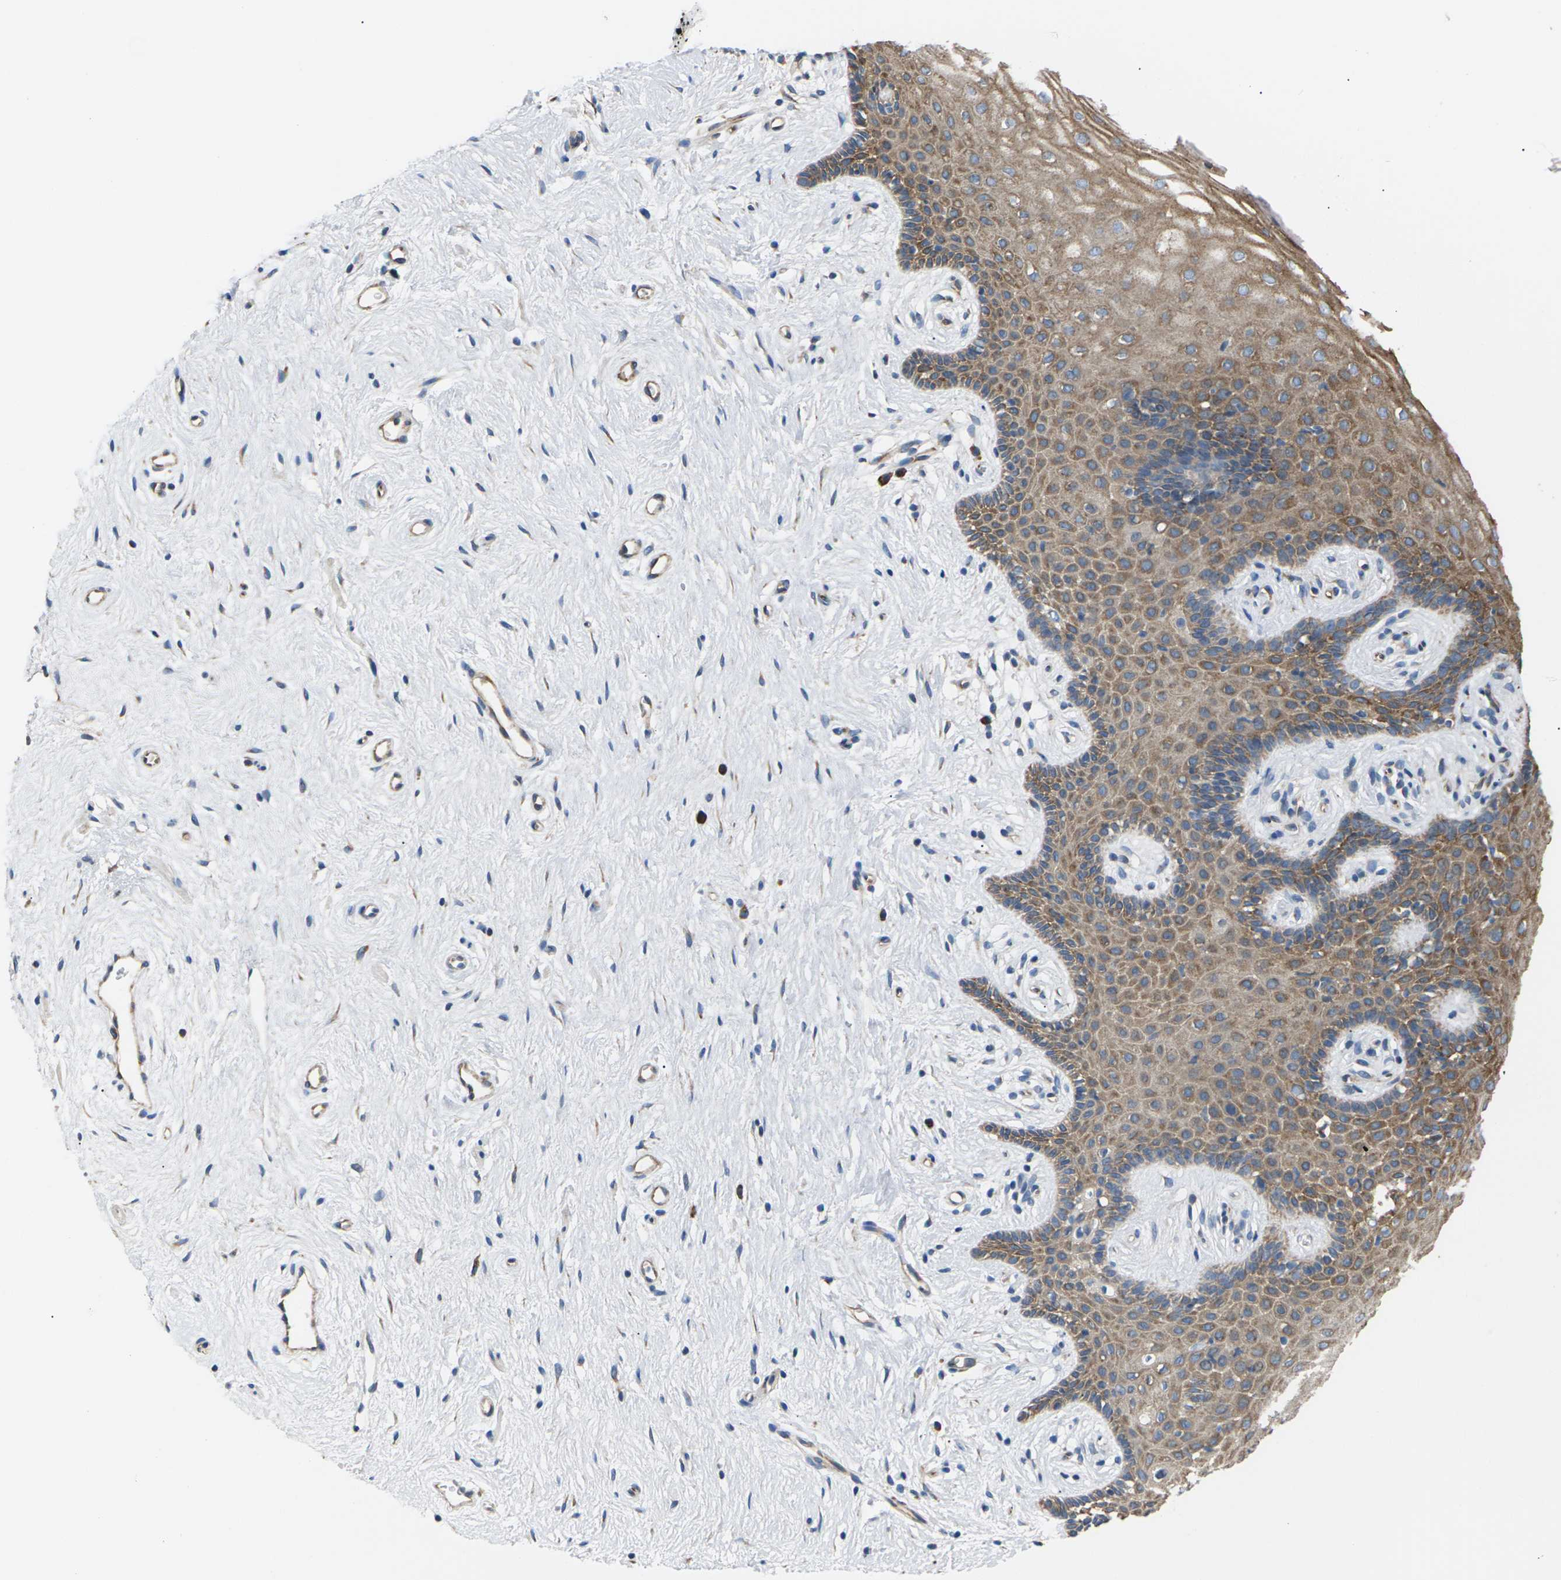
{"staining": {"intensity": "moderate", "quantity": ">75%", "location": "cytoplasmic/membranous"}, "tissue": "vagina", "cell_type": "Squamous epithelial cells", "image_type": "normal", "snomed": [{"axis": "morphology", "description": "Normal tissue, NOS"}, {"axis": "topography", "description": "Vagina"}], "caption": "DAB immunohistochemical staining of normal human vagina shows moderate cytoplasmic/membranous protein positivity in approximately >75% of squamous epithelial cells.", "gene": "KLHDC8B", "patient": {"sex": "female", "age": 44}}